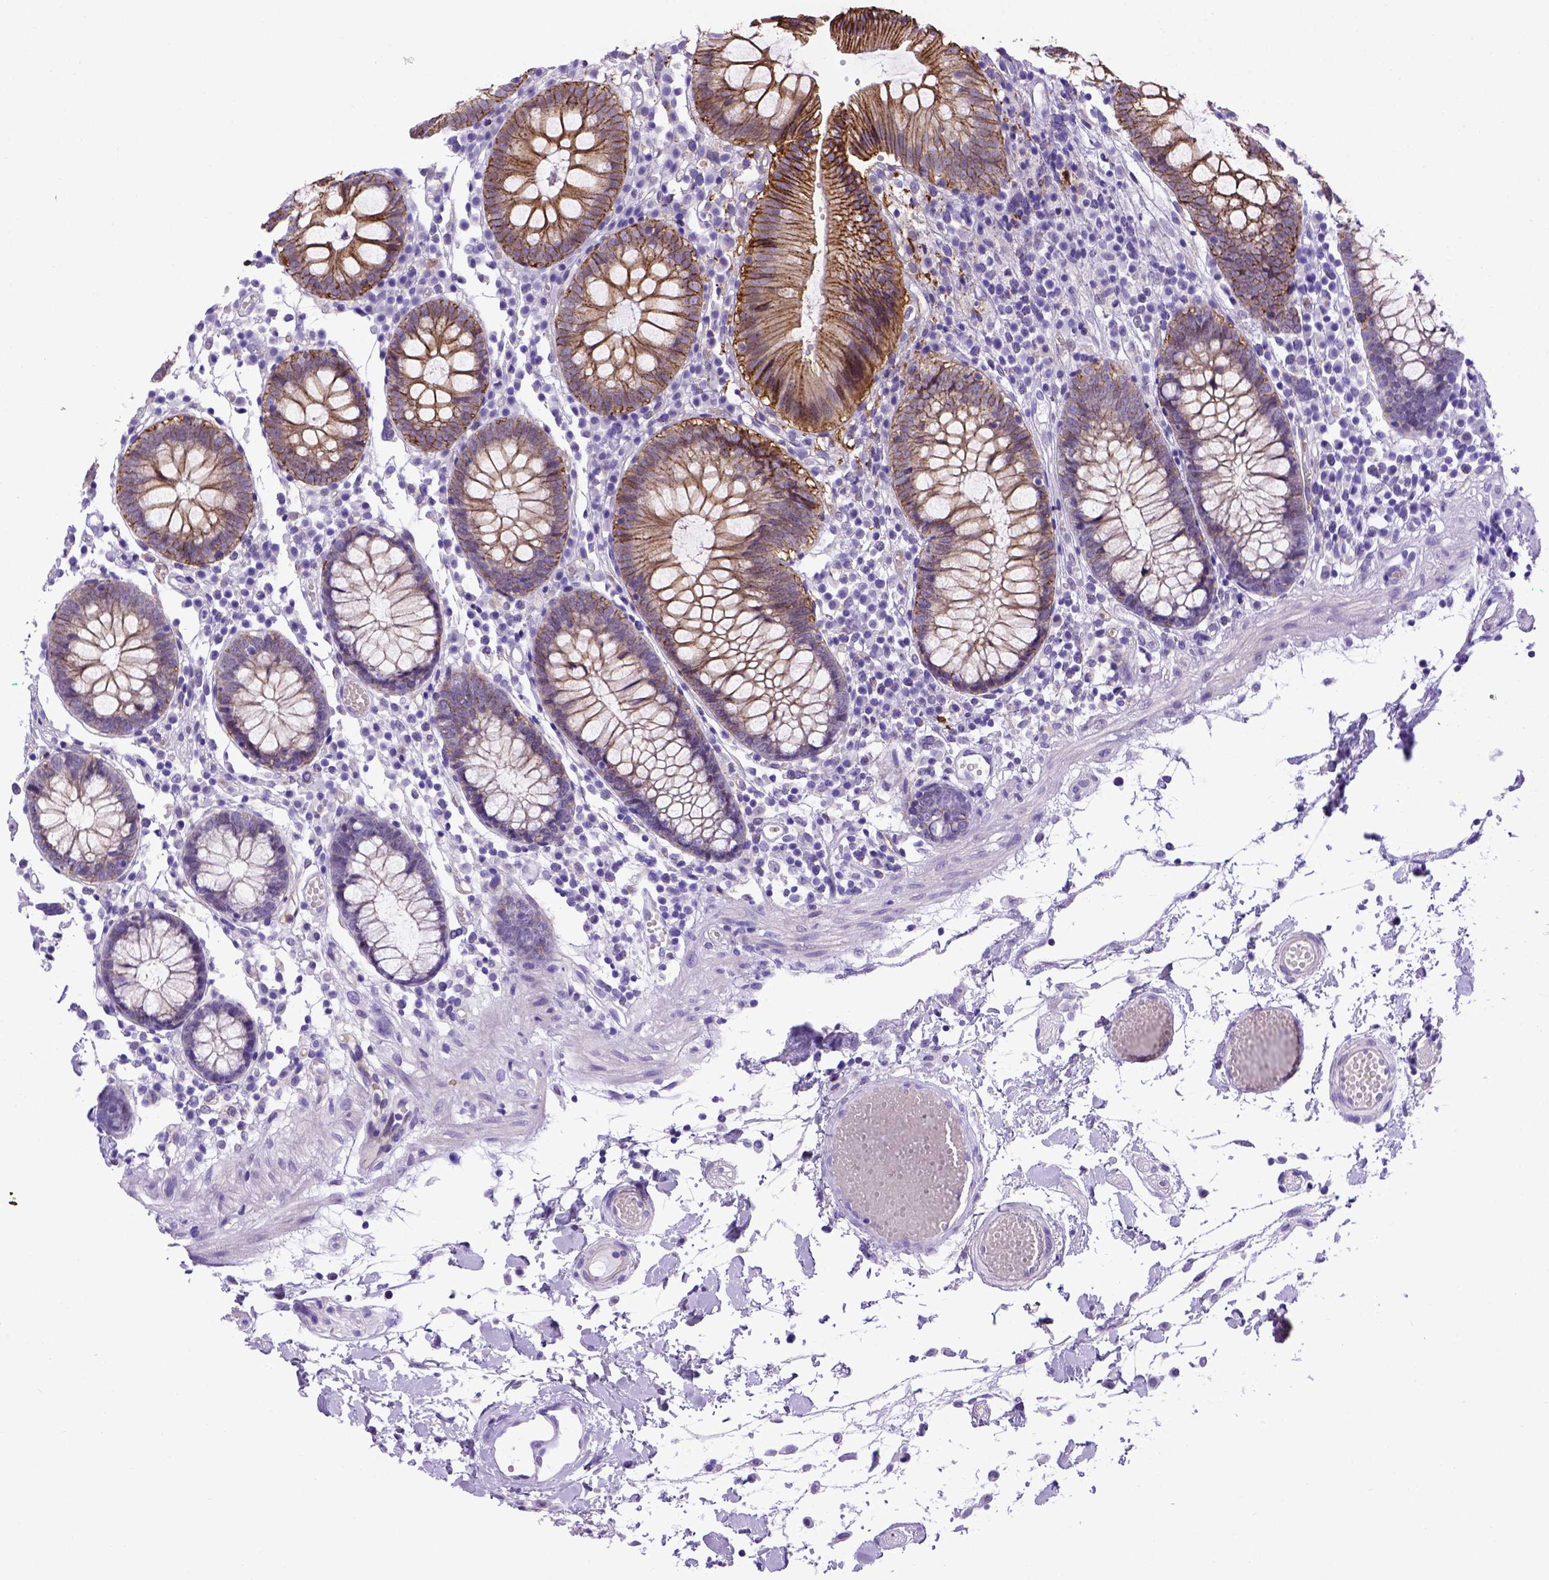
{"staining": {"intensity": "negative", "quantity": "none", "location": "none"}, "tissue": "colon", "cell_type": "Endothelial cells", "image_type": "normal", "snomed": [{"axis": "morphology", "description": "Normal tissue, NOS"}, {"axis": "morphology", "description": "Adenocarcinoma, NOS"}, {"axis": "topography", "description": "Colon"}], "caption": "Histopathology image shows no significant protein positivity in endothelial cells of normal colon. Brightfield microscopy of immunohistochemistry stained with DAB (3,3'-diaminobenzidine) (brown) and hematoxylin (blue), captured at high magnification.", "gene": "ADAM12", "patient": {"sex": "male", "age": 83}}